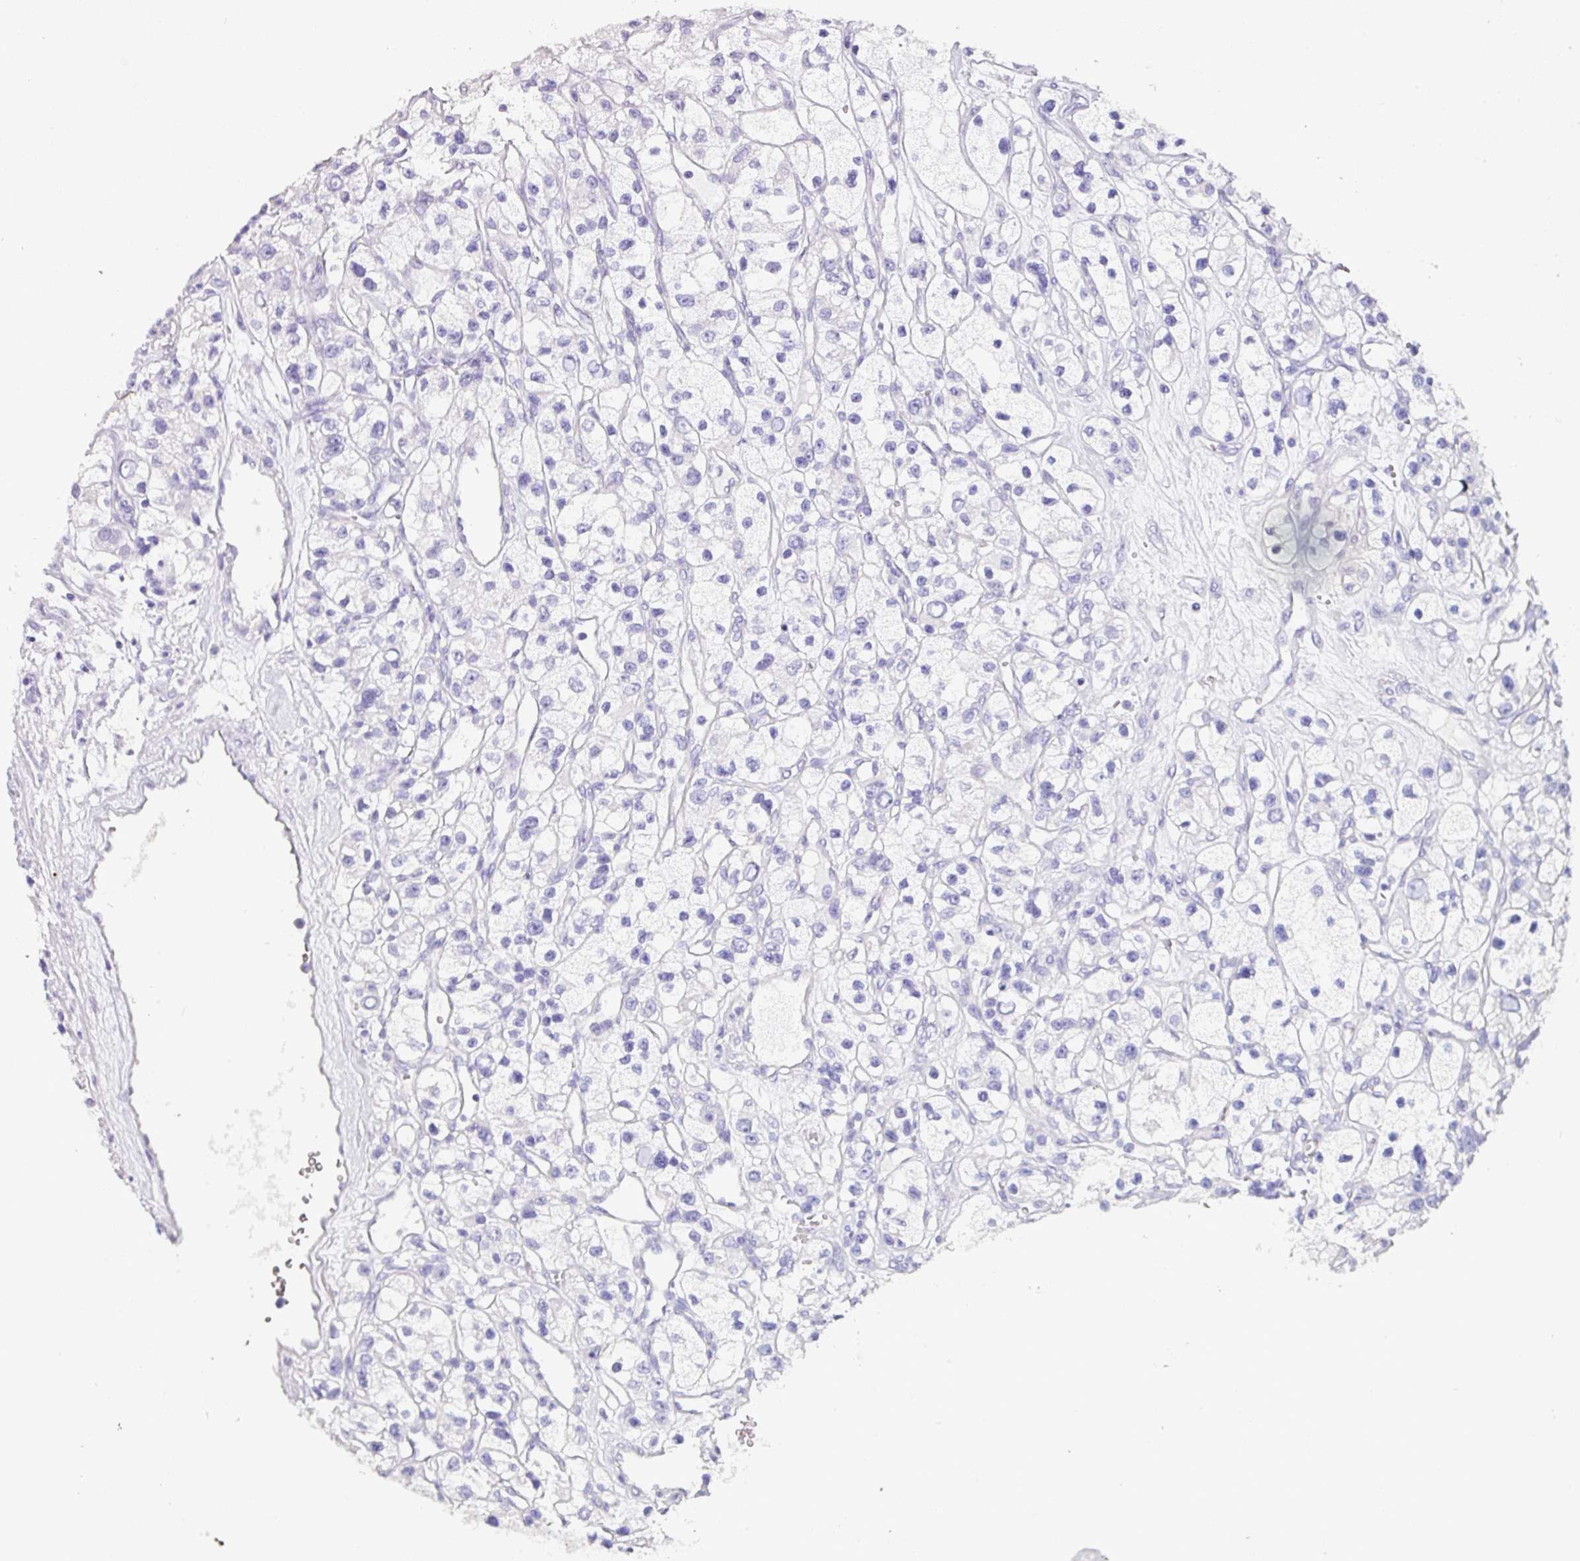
{"staining": {"intensity": "negative", "quantity": "none", "location": "none"}, "tissue": "renal cancer", "cell_type": "Tumor cells", "image_type": "cancer", "snomed": [{"axis": "morphology", "description": "Adenocarcinoma, NOS"}, {"axis": "topography", "description": "Kidney"}], "caption": "This is a micrograph of IHC staining of renal cancer (adenocarcinoma), which shows no expression in tumor cells. (DAB (3,3'-diaminobenzidine) immunohistochemistry, high magnification).", "gene": "NAPSA", "patient": {"sex": "female", "age": 57}}